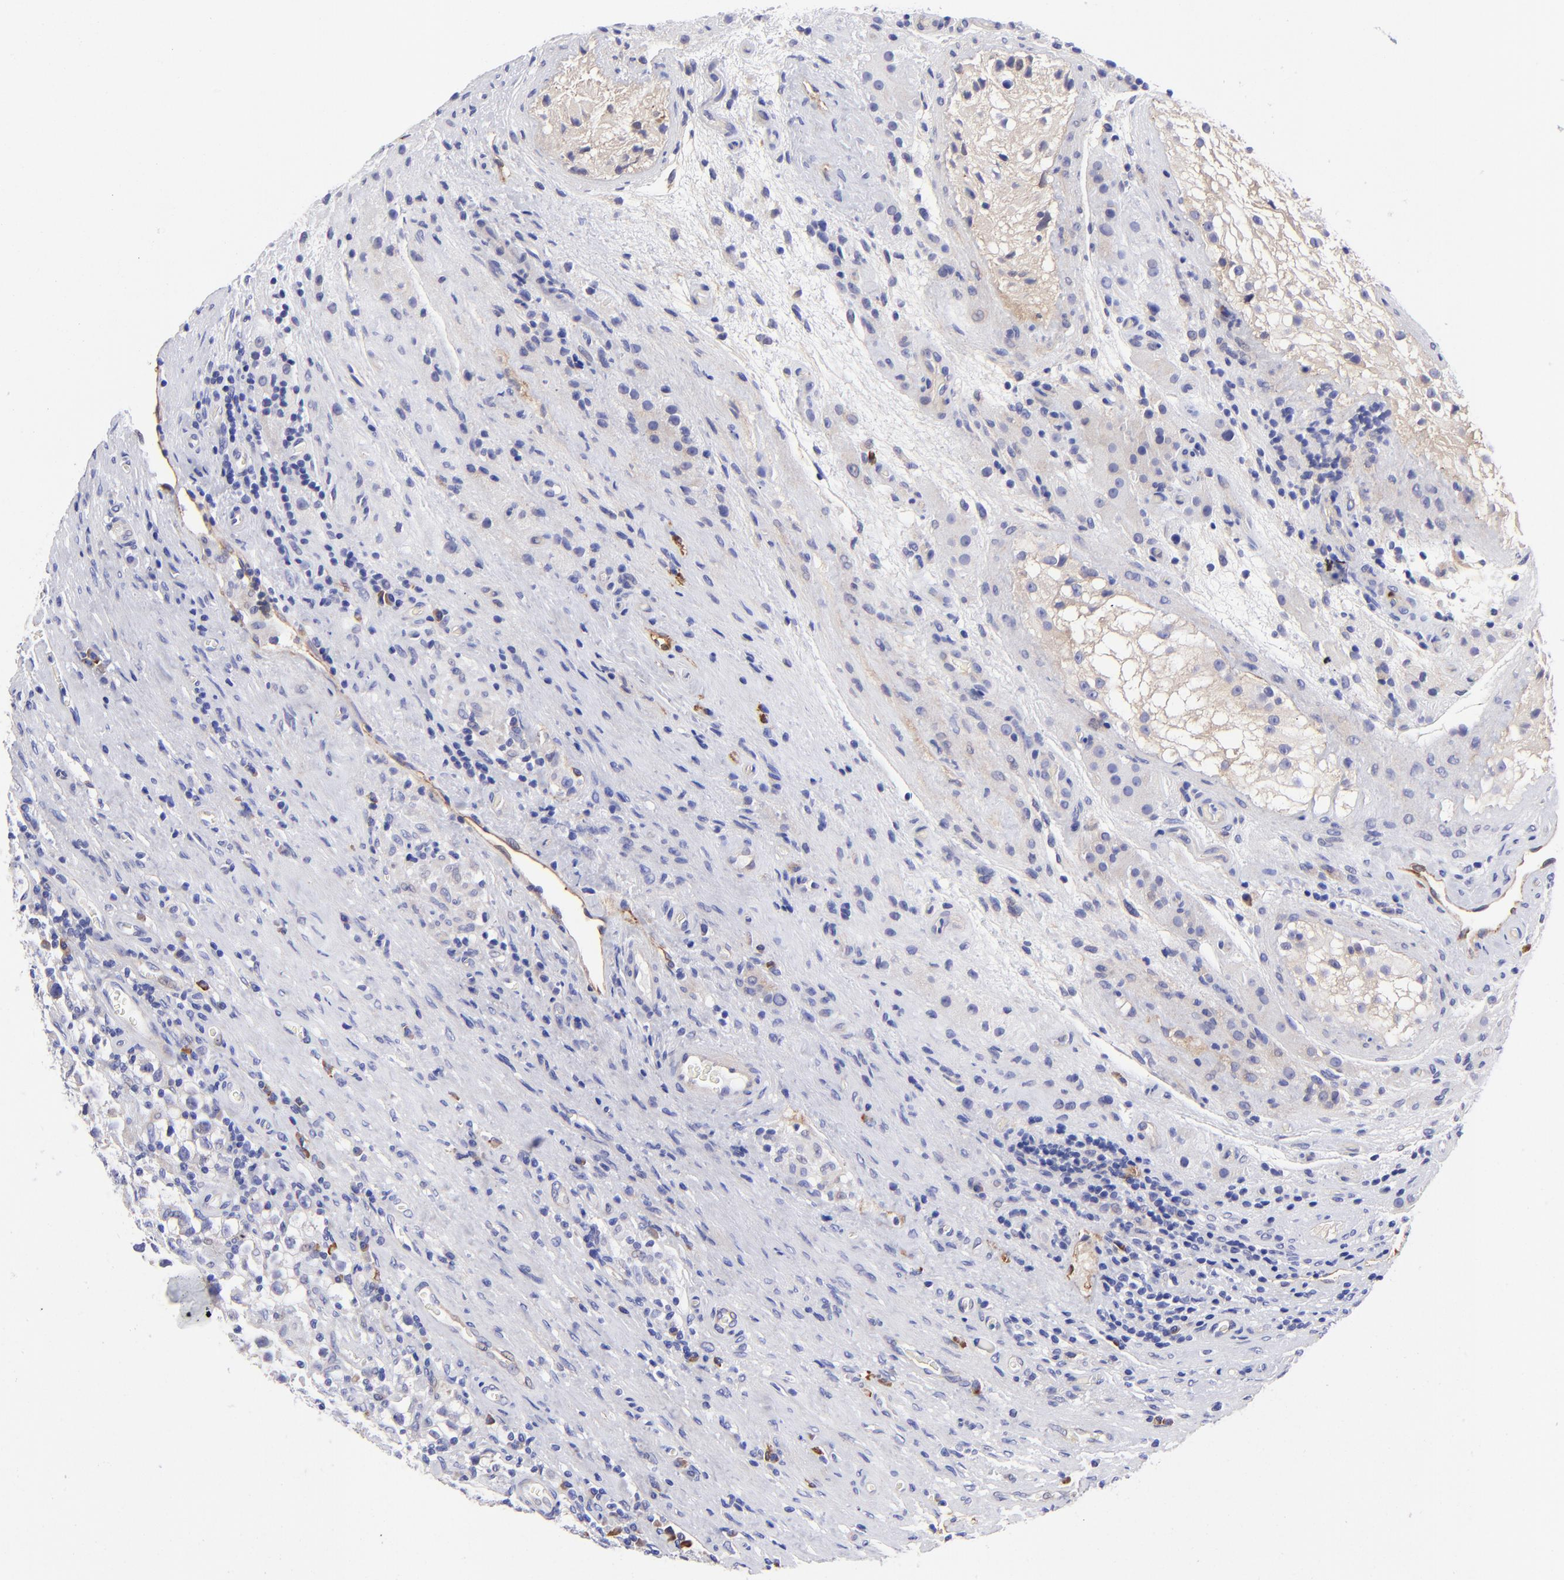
{"staining": {"intensity": "negative", "quantity": "none", "location": "none"}, "tissue": "testis cancer", "cell_type": "Tumor cells", "image_type": "cancer", "snomed": [{"axis": "morphology", "description": "Seminoma, NOS"}, {"axis": "topography", "description": "Testis"}], "caption": "Immunohistochemistry micrograph of testis cancer stained for a protein (brown), which shows no positivity in tumor cells. The staining was performed using DAB to visualize the protein expression in brown, while the nuclei were stained in blue with hematoxylin (Magnification: 20x).", "gene": "PPFIBP1", "patient": {"sex": "male", "age": 43}}